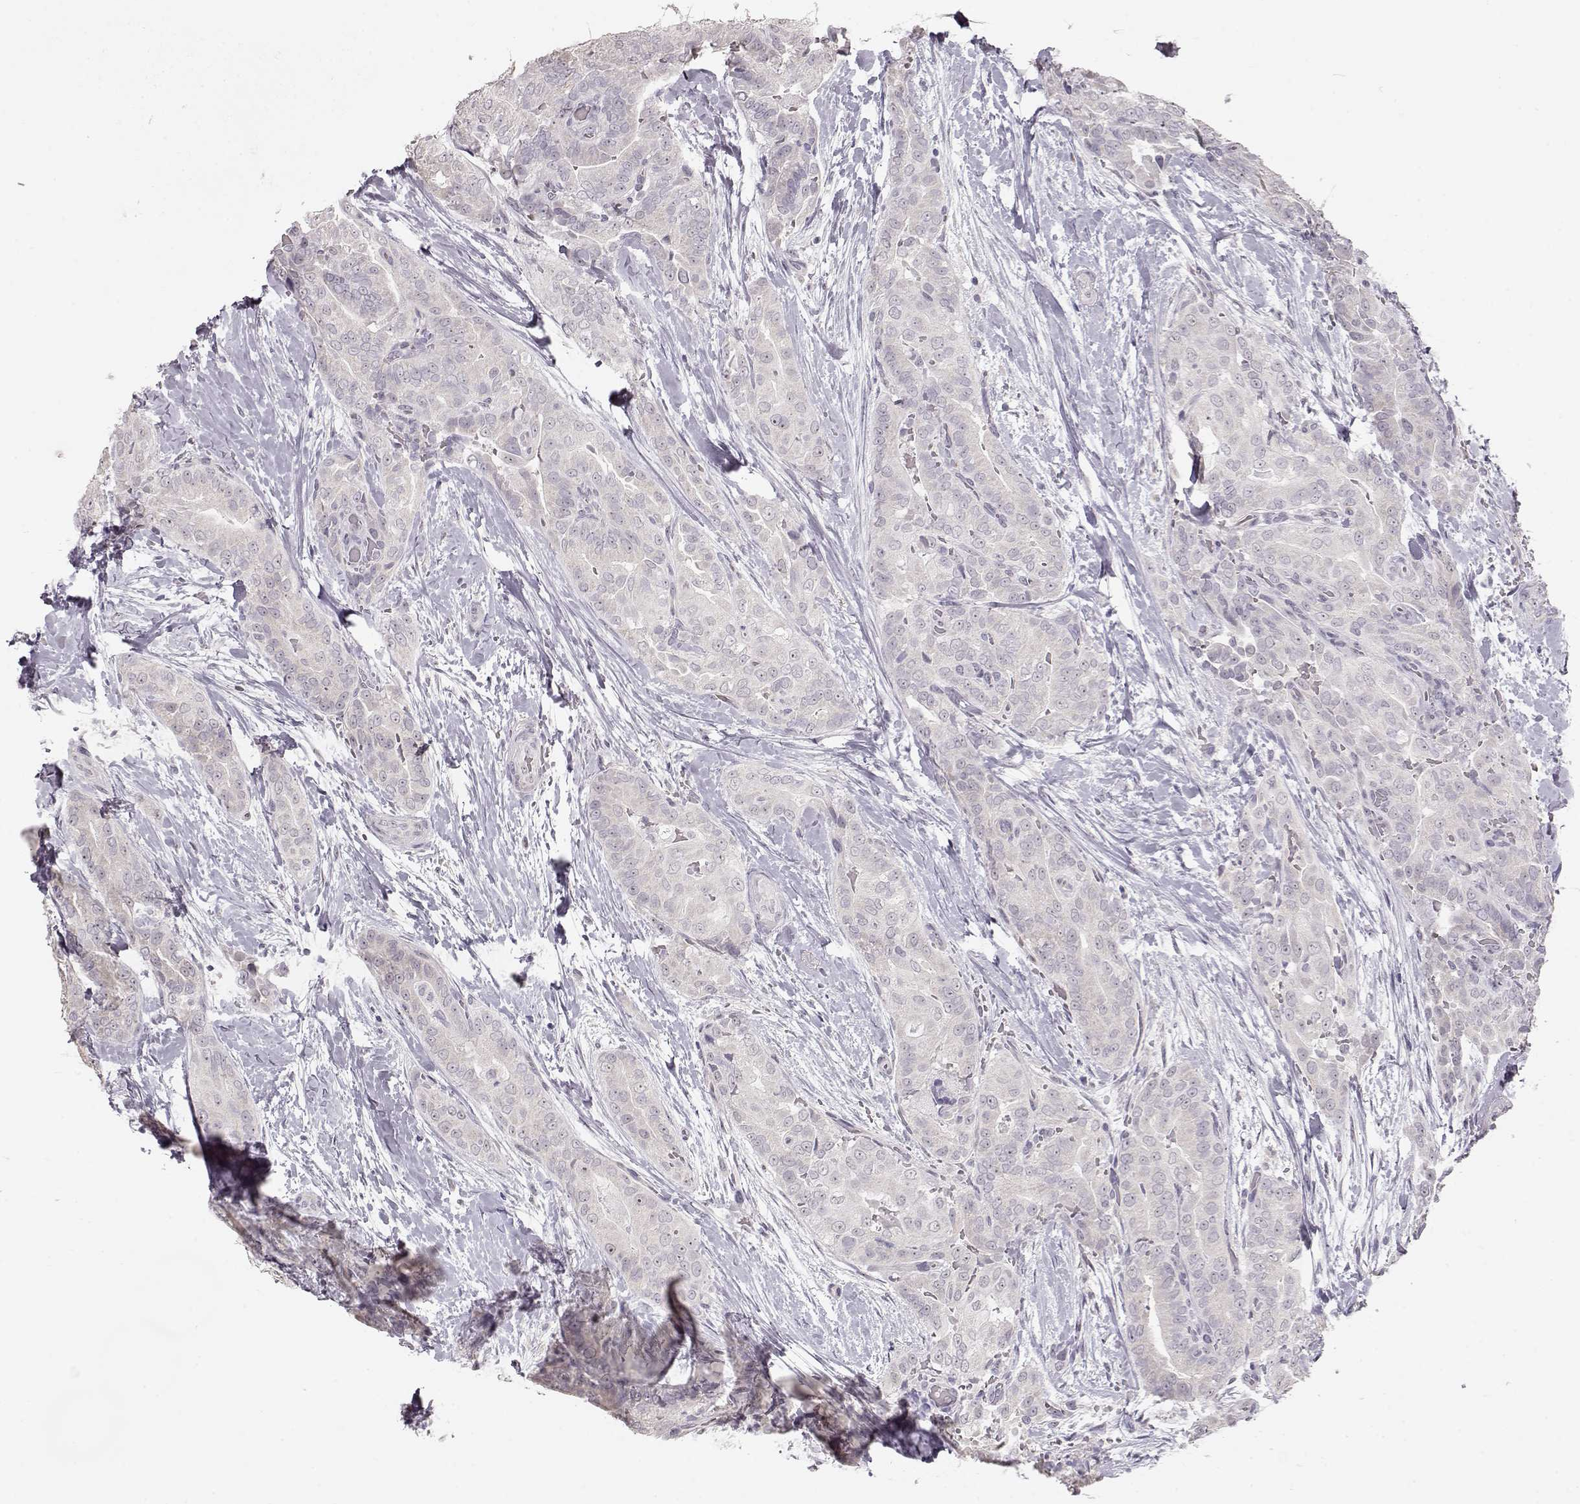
{"staining": {"intensity": "negative", "quantity": "none", "location": "none"}, "tissue": "thyroid cancer", "cell_type": "Tumor cells", "image_type": "cancer", "snomed": [{"axis": "morphology", "description": "Papillary adenocarcinoma, NOS"}, {"axis": "topography", "description": "Thyroid gland"}], "caption": "Thyroid papillary adenocarcinoma stained for a protein using immunohistochemistry shows no staining tumor cells.", "gene": "FAM205A", "patient": {"sex": "male", "age": 61}}